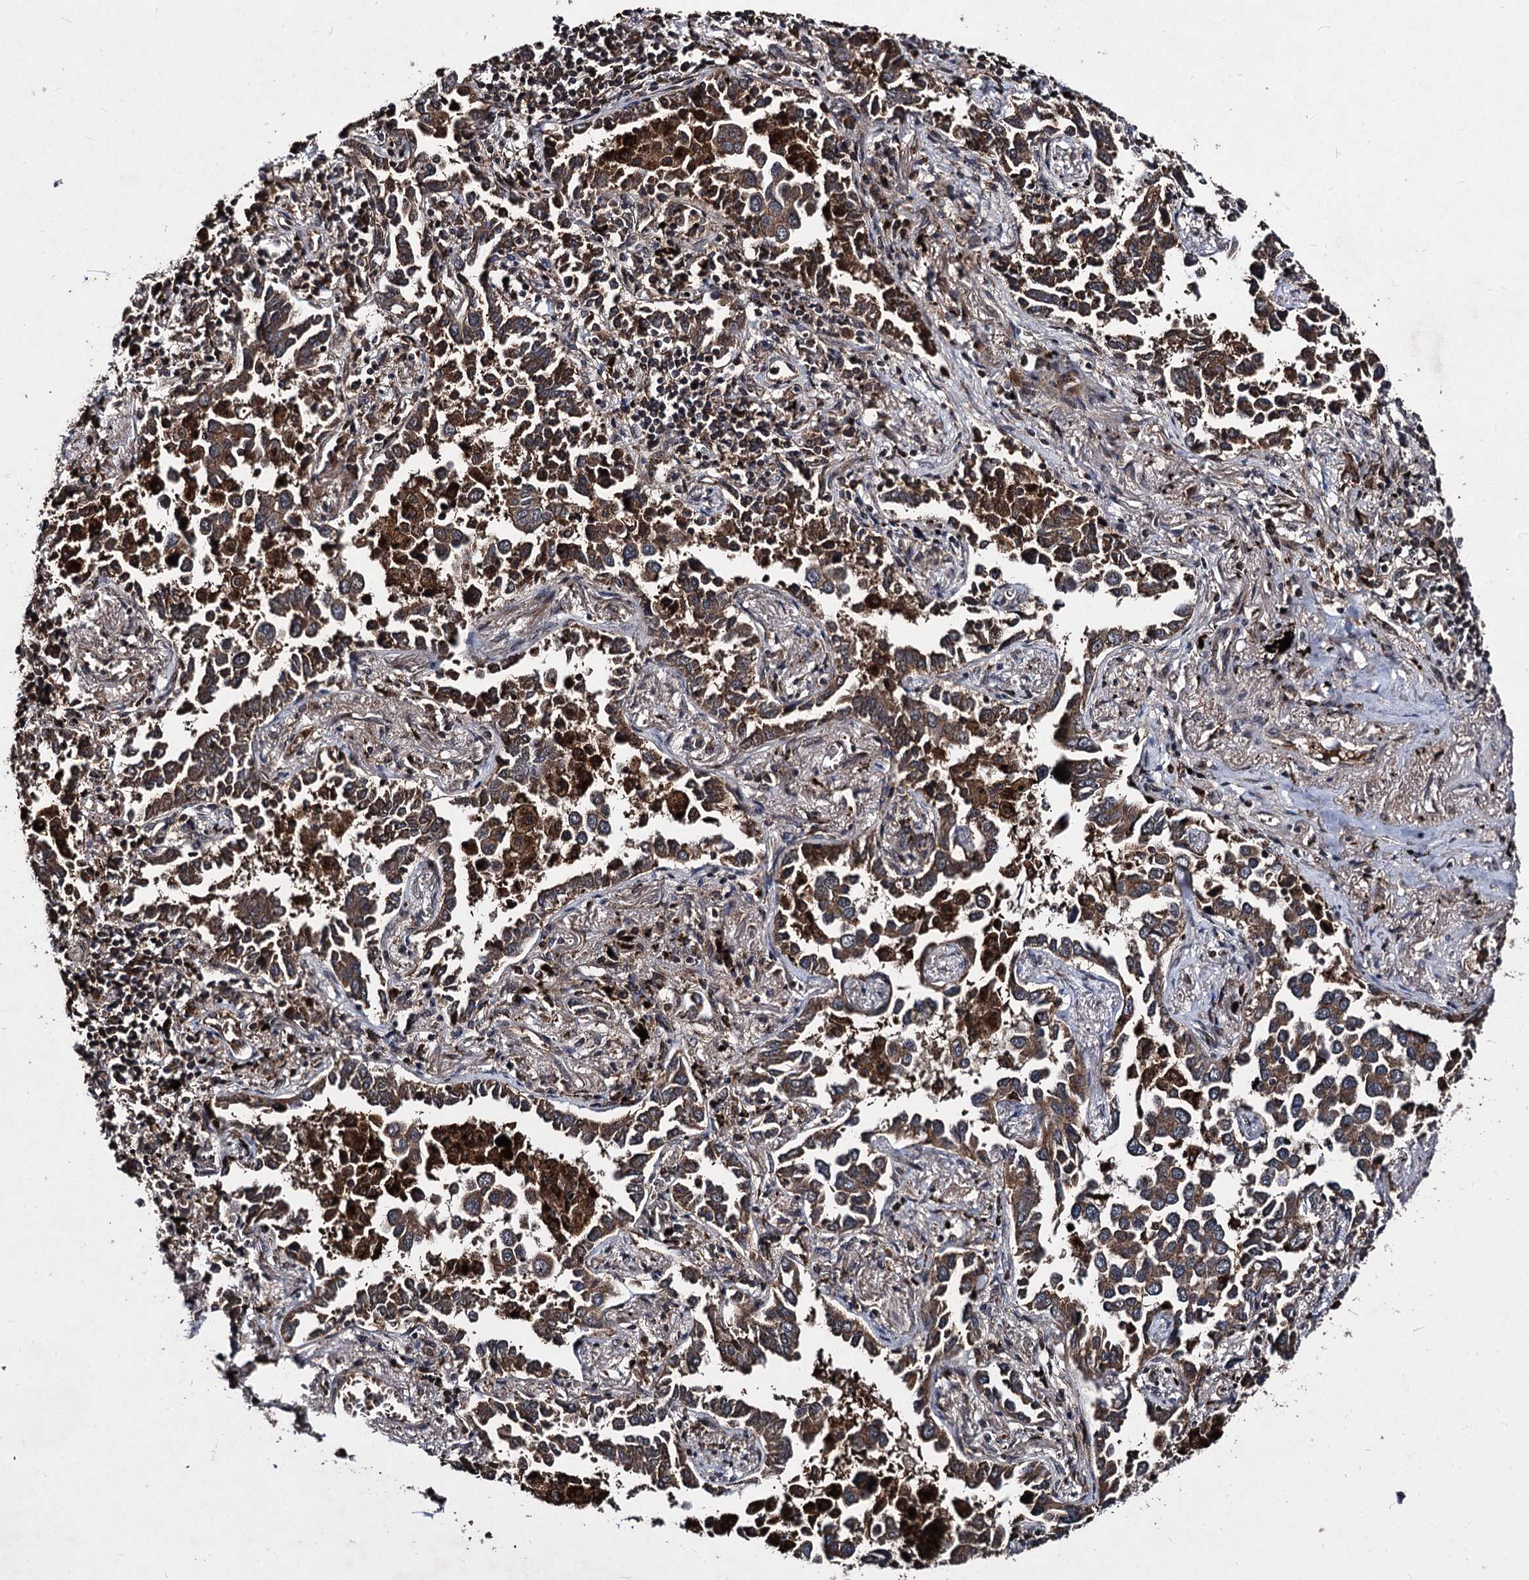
{"staining": {"intensity": "moderate", "quantity": ">75%", "location": "cytoplasmic/membranous"}, "tissue": "lung cancer", "cell_type": "Tumor cells", "image_type": "cancer", "snomed": [{"axis": "morphology", "description": "Adenocarcinoma, NOS"}, {"axis": "topography", "description": "Lung"}], "caption": "Moderate cytoplasmic/membranous protein expression is present in approximately >75% of tumor cells in lung adenocarcinoma.", "gene": "BCL2L2", "patient": {"sex": "male", "age": 67}}